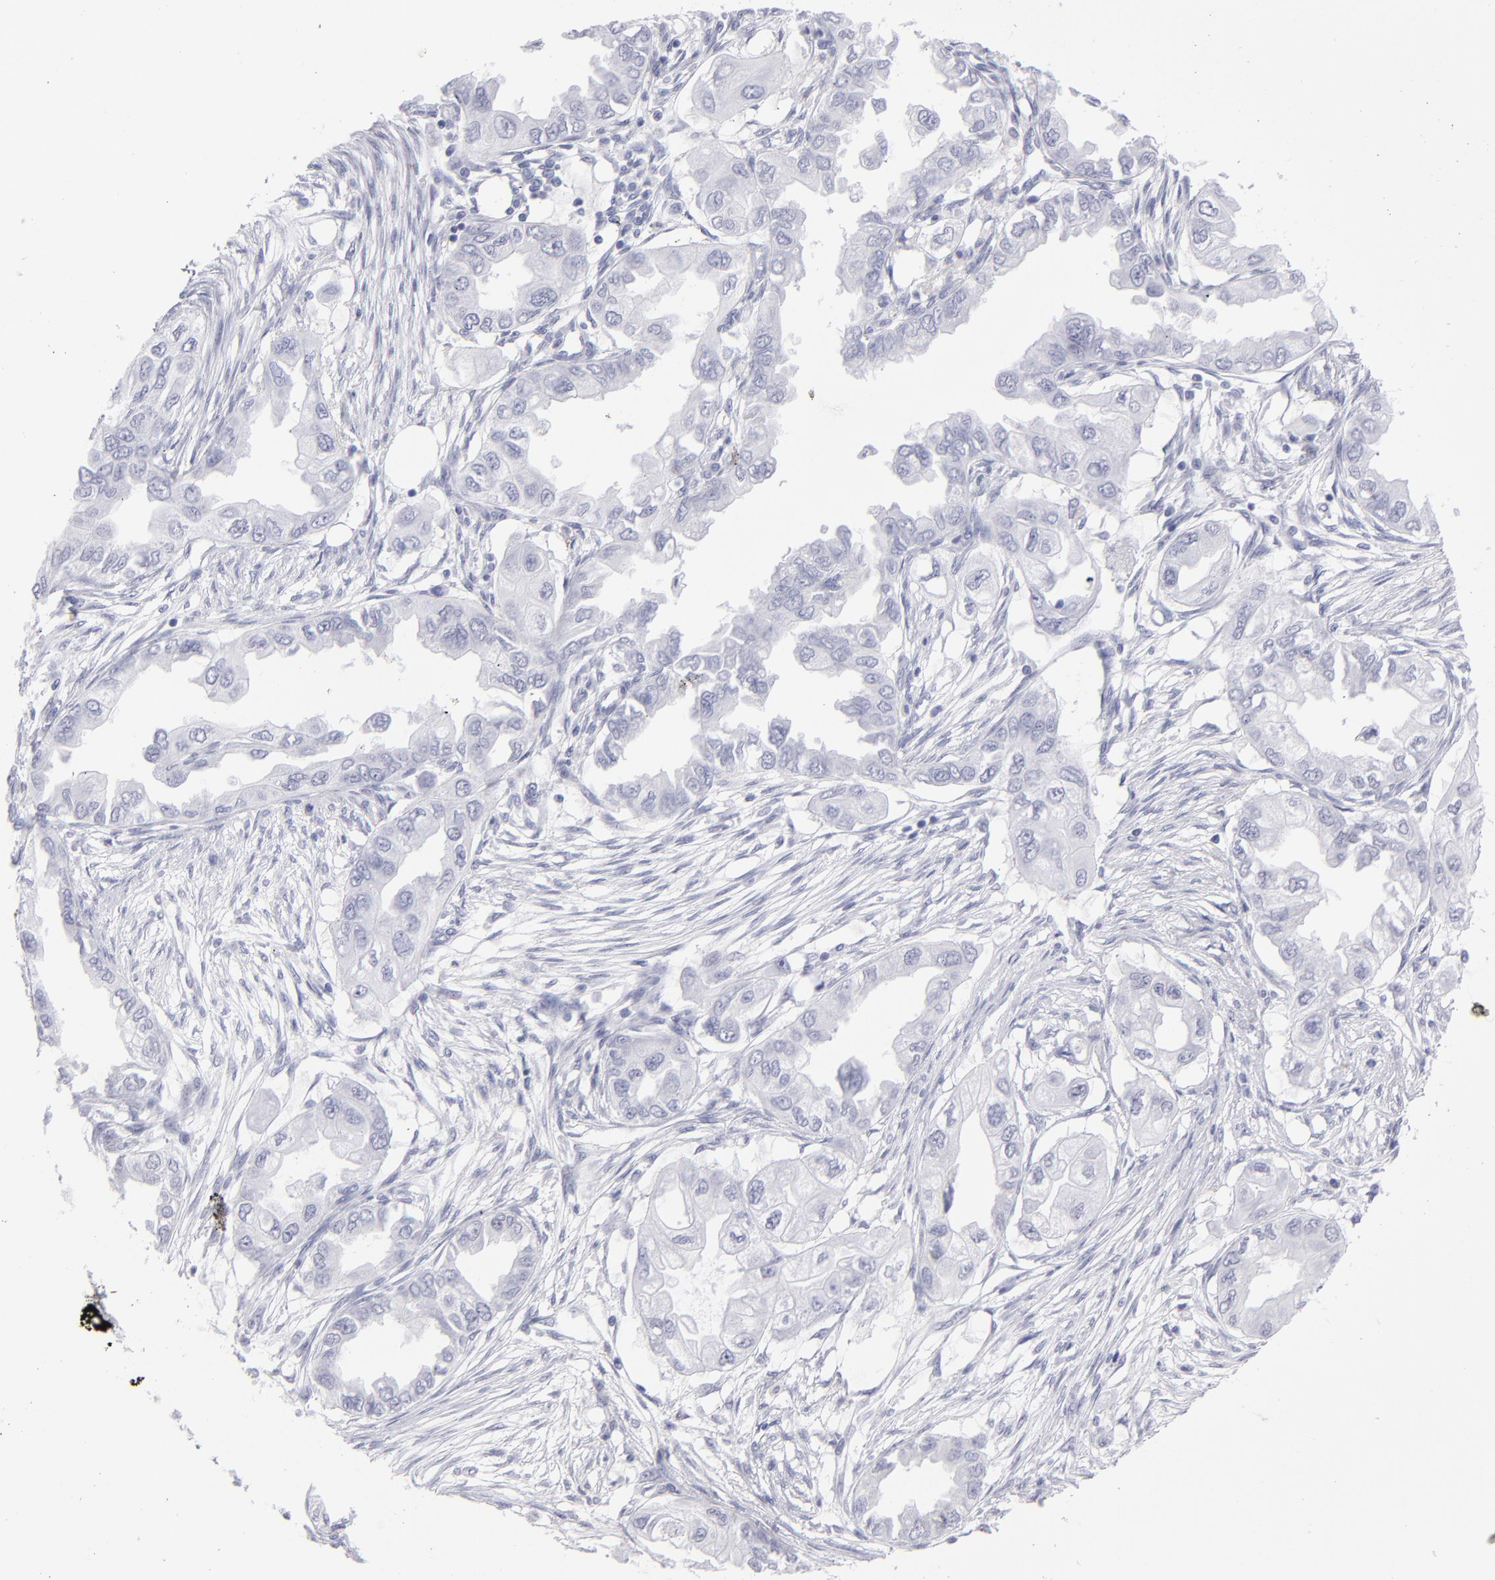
{"staining": {"intensity": "negative", "quantity": "none", "location": "none"}, "tissue": "endometrial cancer", "cell_type": "Tumor cells", "image_type": "cancer", "snomed": [{"axis": "morphology", "description": "Adenocarcinoma, NOS"}, {"axis": "topography", "description": "Endometrium"}], "caption": "This is an IHC image of endometrial cancer (adenocarcinoma). There is no expression in tumor cells.", "gene": "ALDOB", "patient": {"sex": "female", "age": 67}}